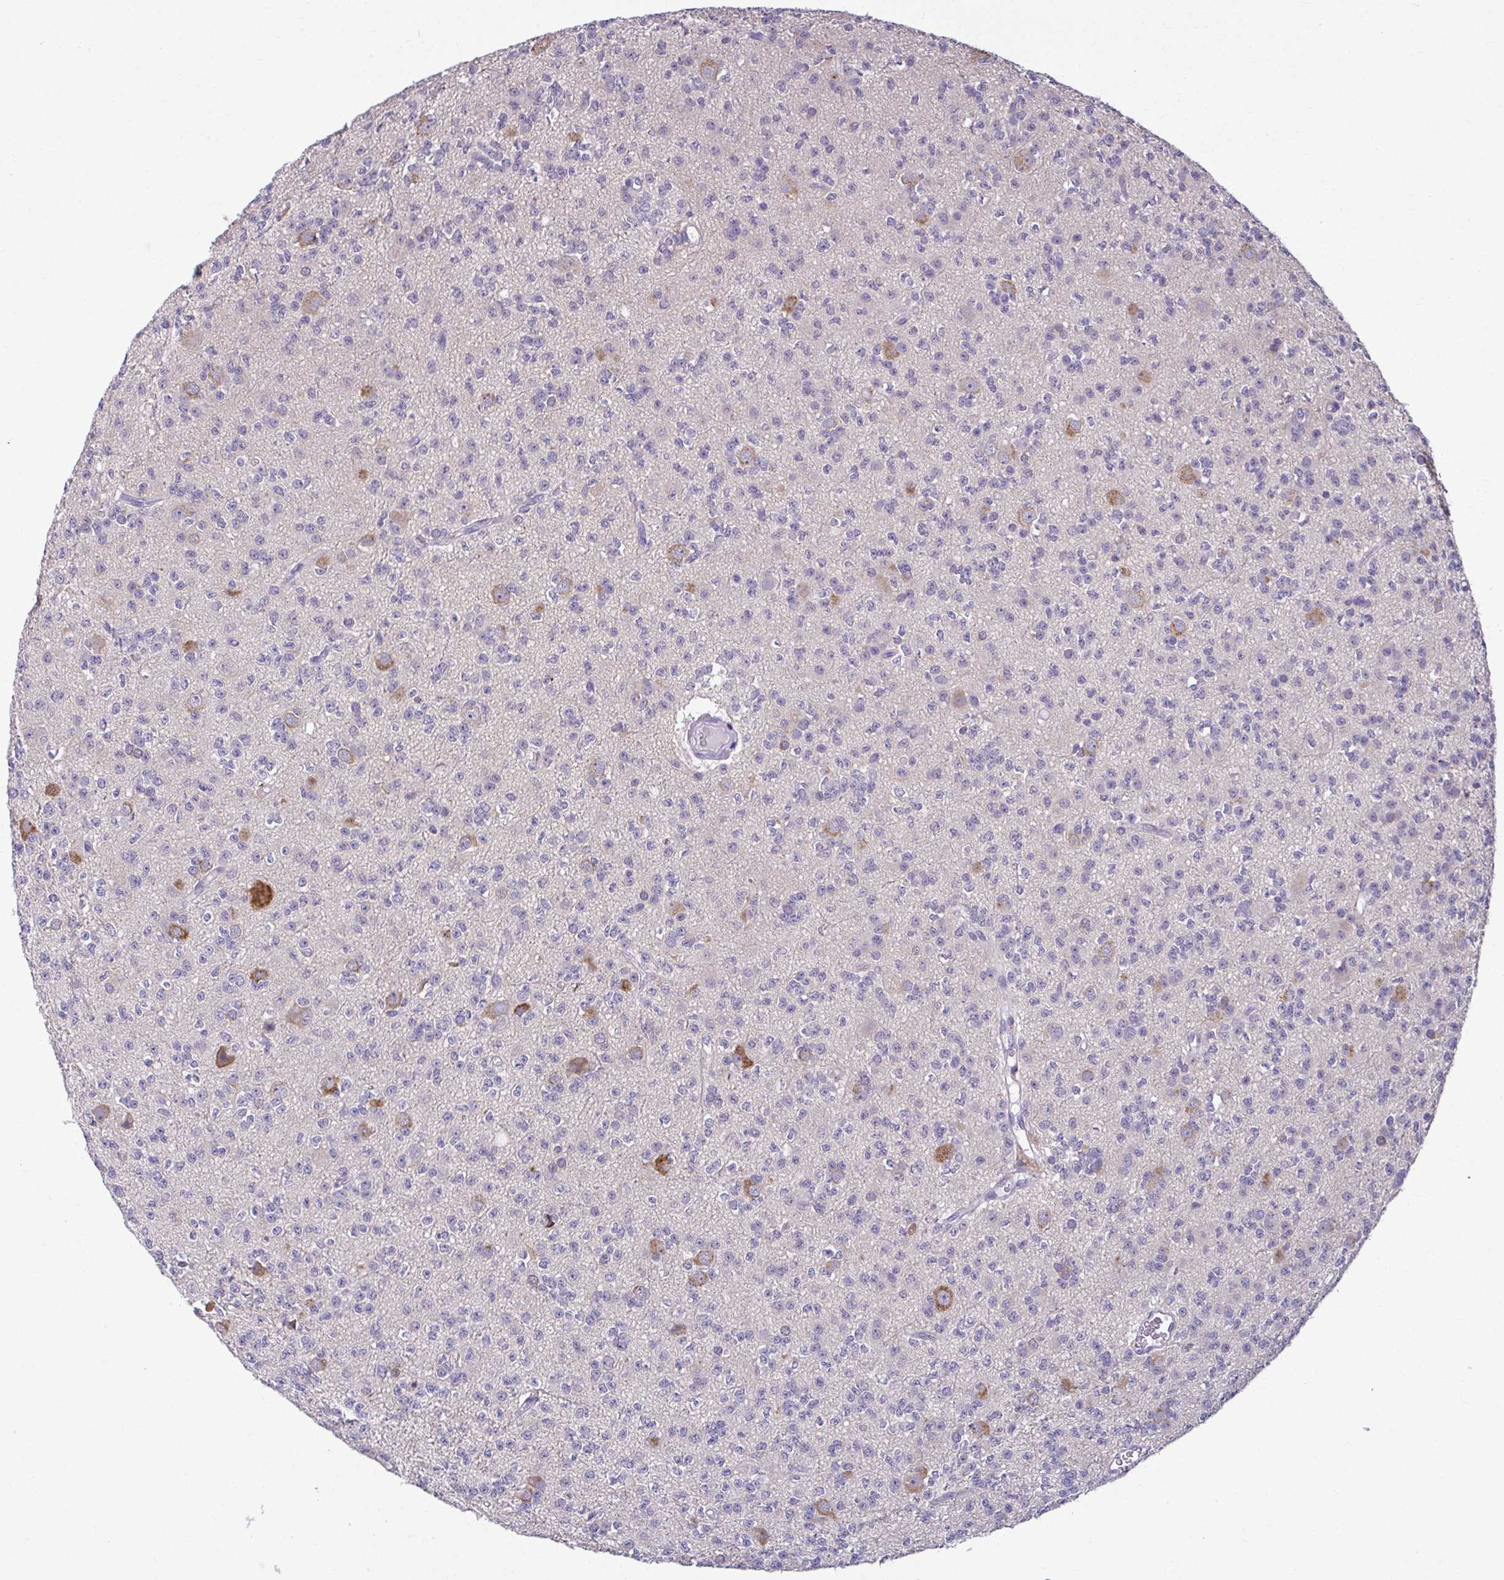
{"staining": {"intensity": "negative", "quantity": "none", "location": "none"}, "tissue": "glioma", "cell_type": "Tumor cells", "image_type": "cancer", "snomed": [{"axis": "morphology", "description": "Glioma, malignant, High grade"}, {"axis": "topography", "description": "Brain"}], "caption": "Tumor cells are negative for protein expression in human glioma.", "gene": "SERPINI1", "patient": {"sex": "male", "age": 36}}